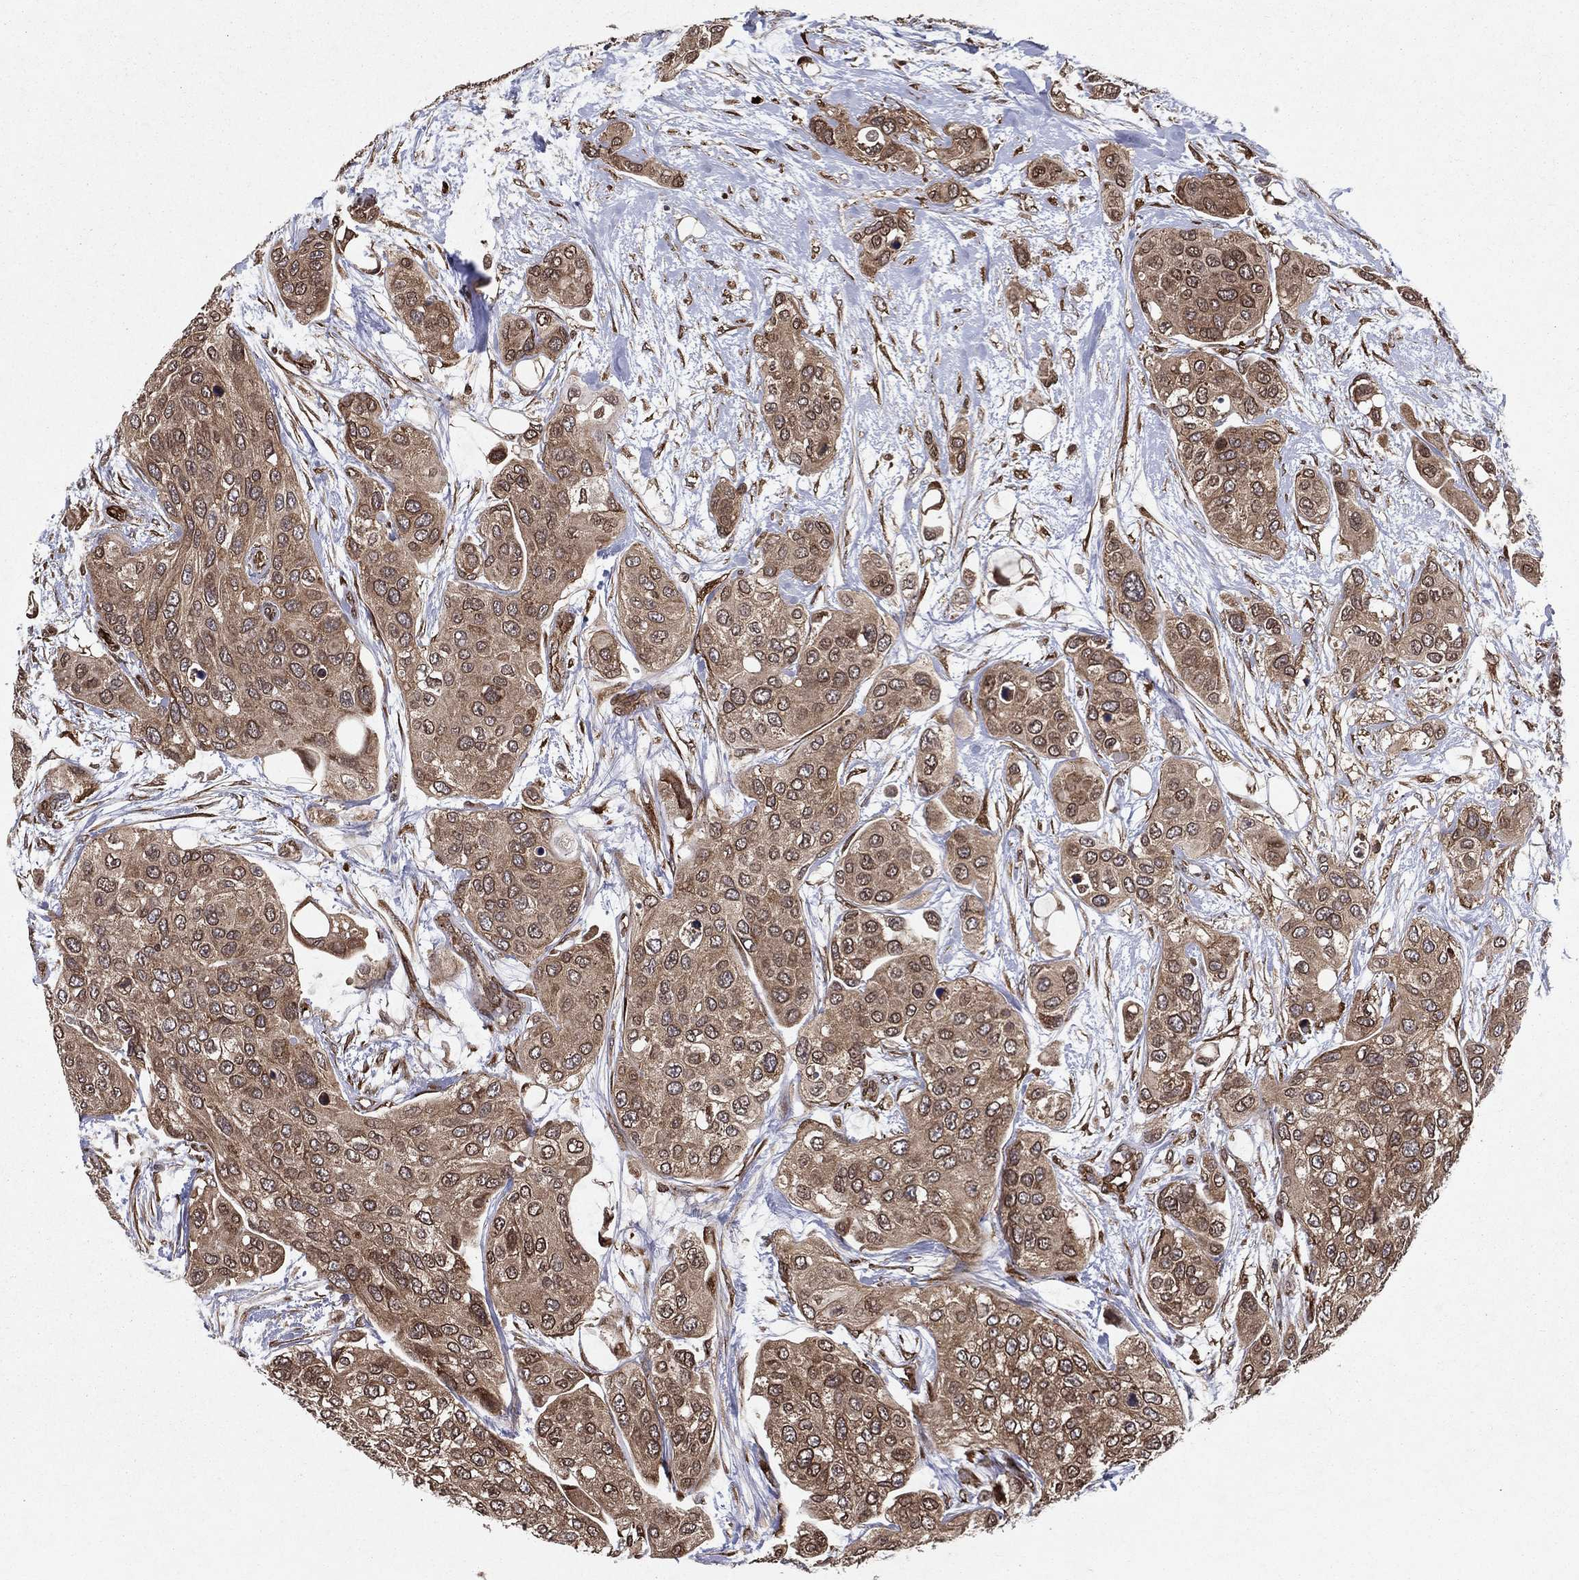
{"staining": {"intensity": "weak", "quantity": ">75%", "location": "cytoplasmic/membranous"}, "tissue": "urothelial cancer", "cell_type": "Tumor cells", "image_type": "cancer", "snomed": [{"axis": "morphology", "description": "Urothelial carcinoma, High grade"}, {"axis": "topography", "description": "Urinary bladder"}], "caption": "Immunohistochemical staining of high-grade urothelial carcinoma shows low levels of weak cytoplasmic/membranous protein positivity in about >75% of tumor cells.", "gene": "CERS2", "patient": {"sex": "male", "age": 77}}